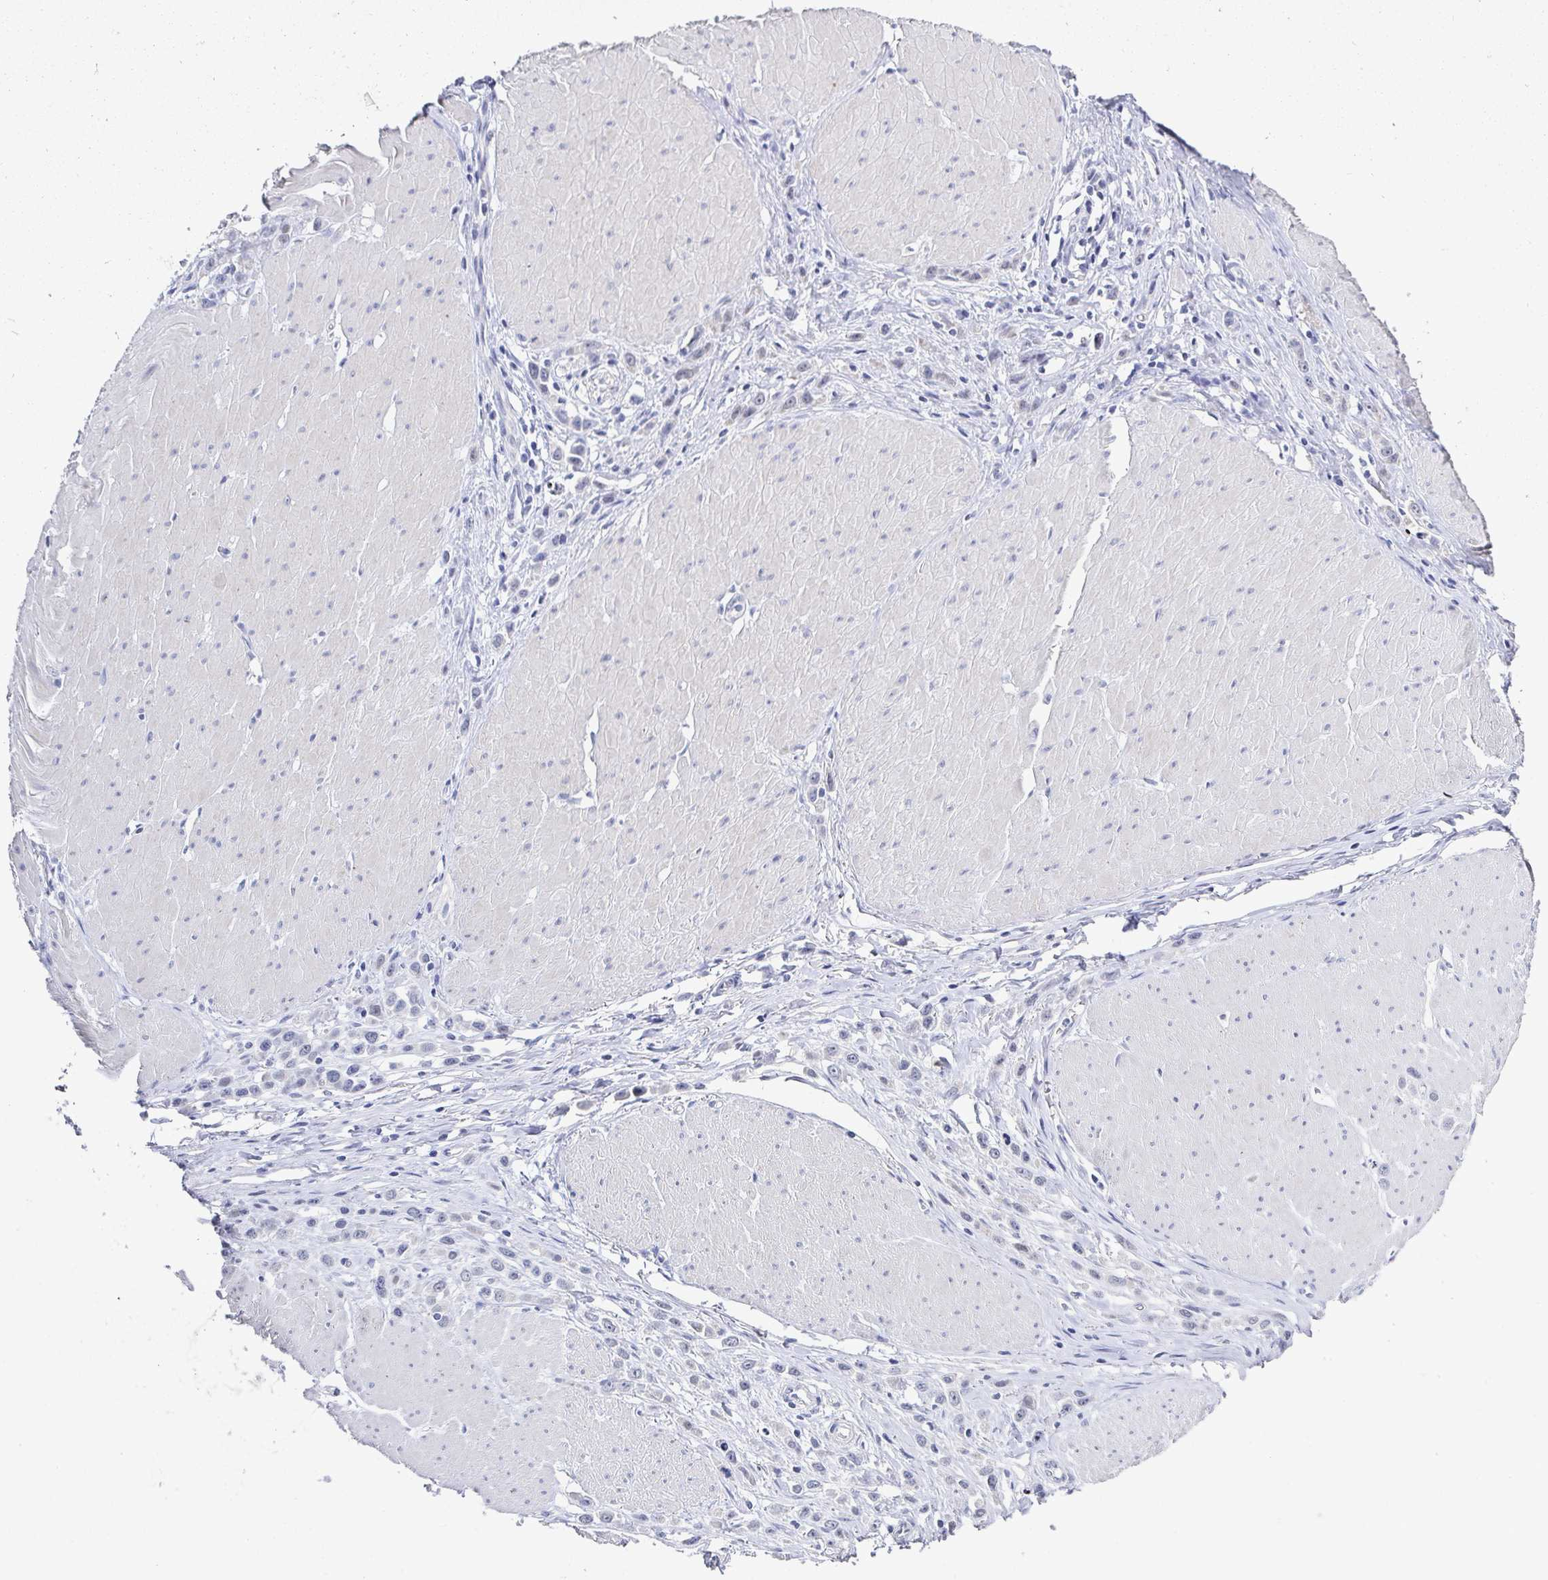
{"staining": {"intensity": "negative", "quantity": "none", "location": "none"}, "tissue": "stomach cancer", "cell_type": "Tumor cells", "image_type": "cancer", "snomed": [{"axis": "morphology", "description": "Adenocarcinoma, NOS"}, {"axis": "topography", "description": "Stomach"}], "caption": "DAB (3,3'-diaminobenzidine) immunohistochemical staining of human adenocarcinoma (stomach) displays no significant staining in tumor cells.", "gene": "OR10K1", "patient": {"sex": "male", "age": 47}}